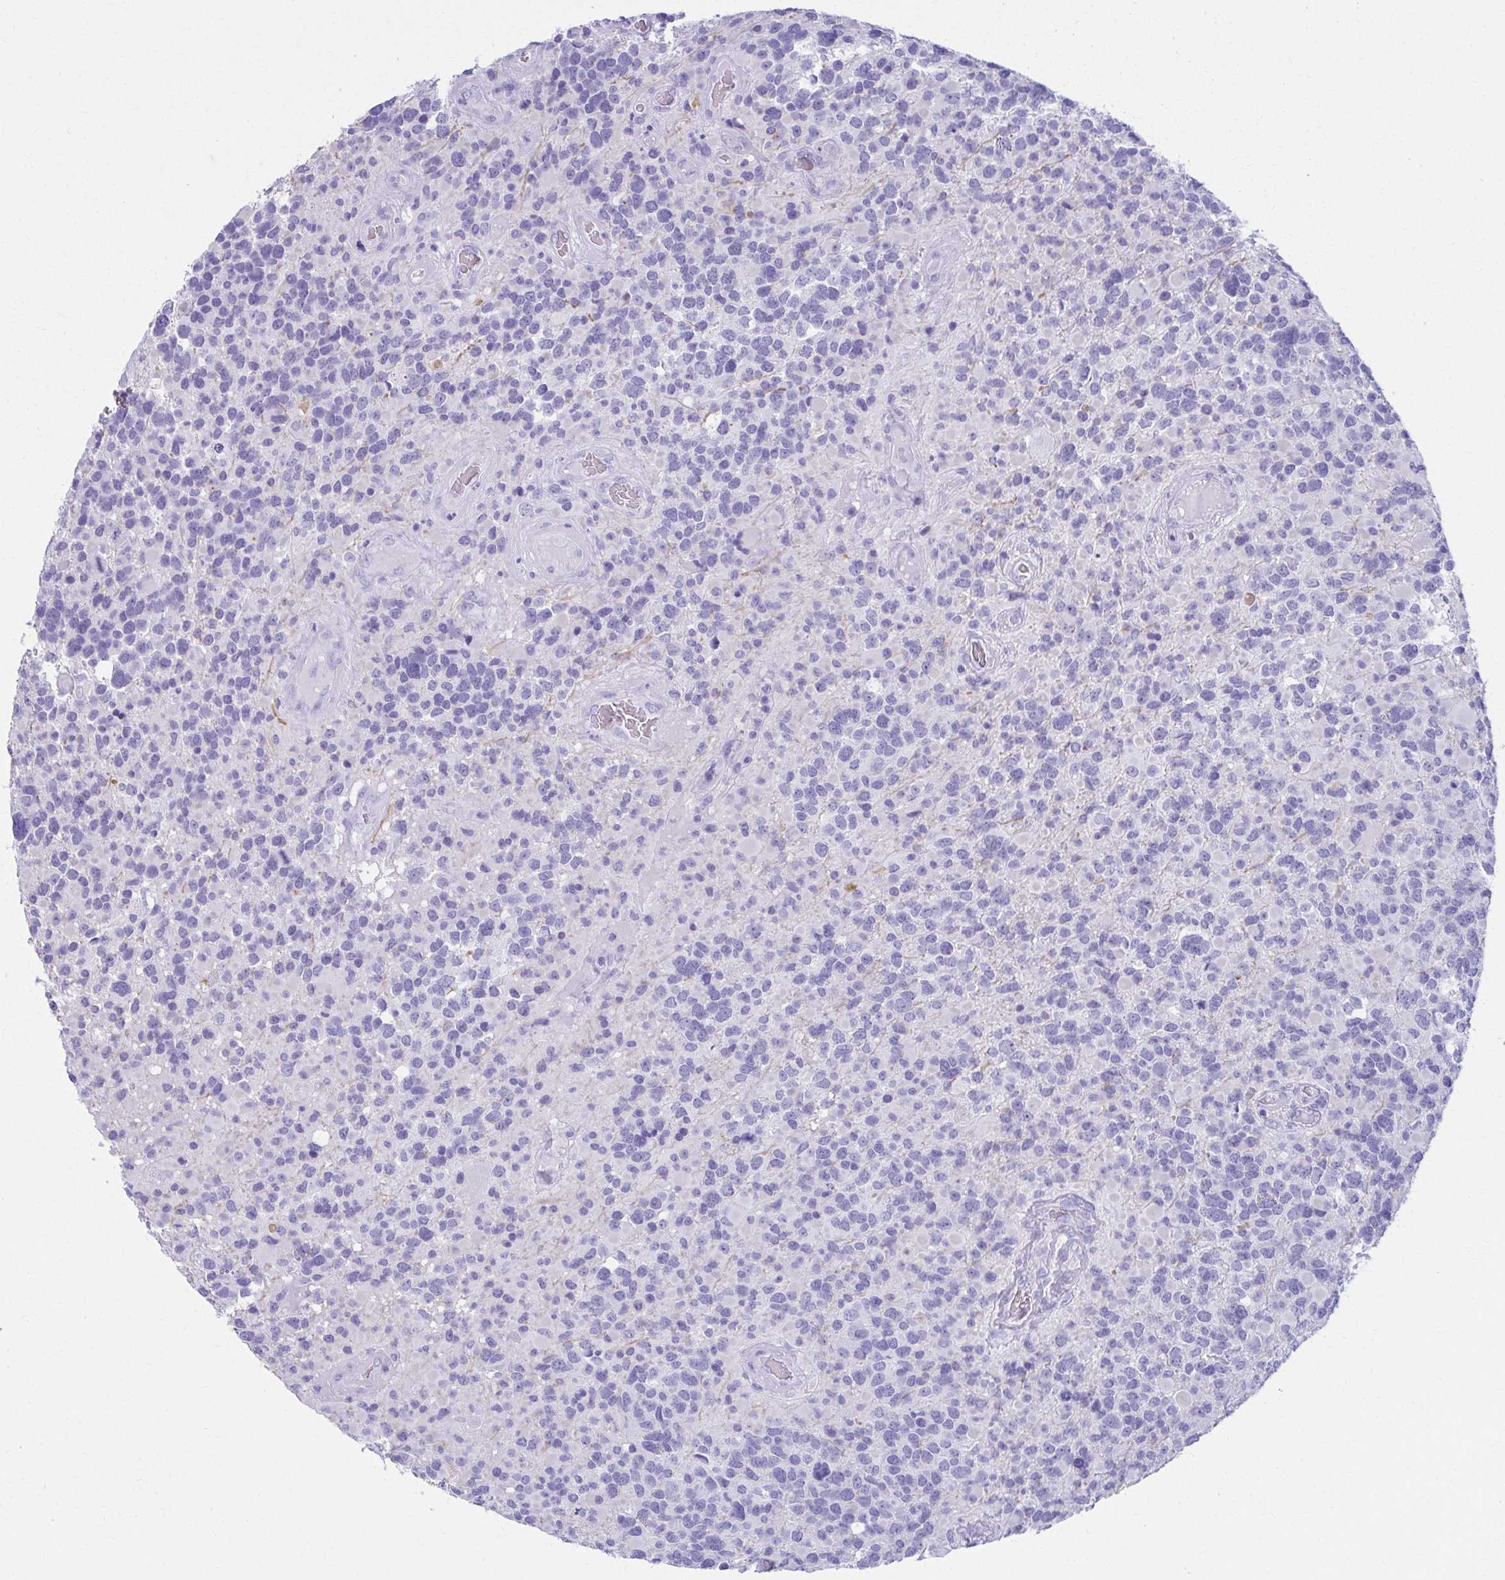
{"staining": {"intensity": "negative", "quantity": "none", "location": "none"}, "tissue": "glioma", "cell_type": "Tumor cells", "image_type": "cancer", "snomed": [{"axis": "morphology", "description": "Glioma, malignant, High grade"}, {"axis": "topography", "description": "Brain"}], "caption": "Malignant glioma (high-grade) was stained to show a protein in brown. There is no significant expression in tumor cells. (DAB (3,3'-diaminobenzidine) IHC, high magnification).", "gene": "ATP4B", "patient": {"sex": "female", "age": 40}}